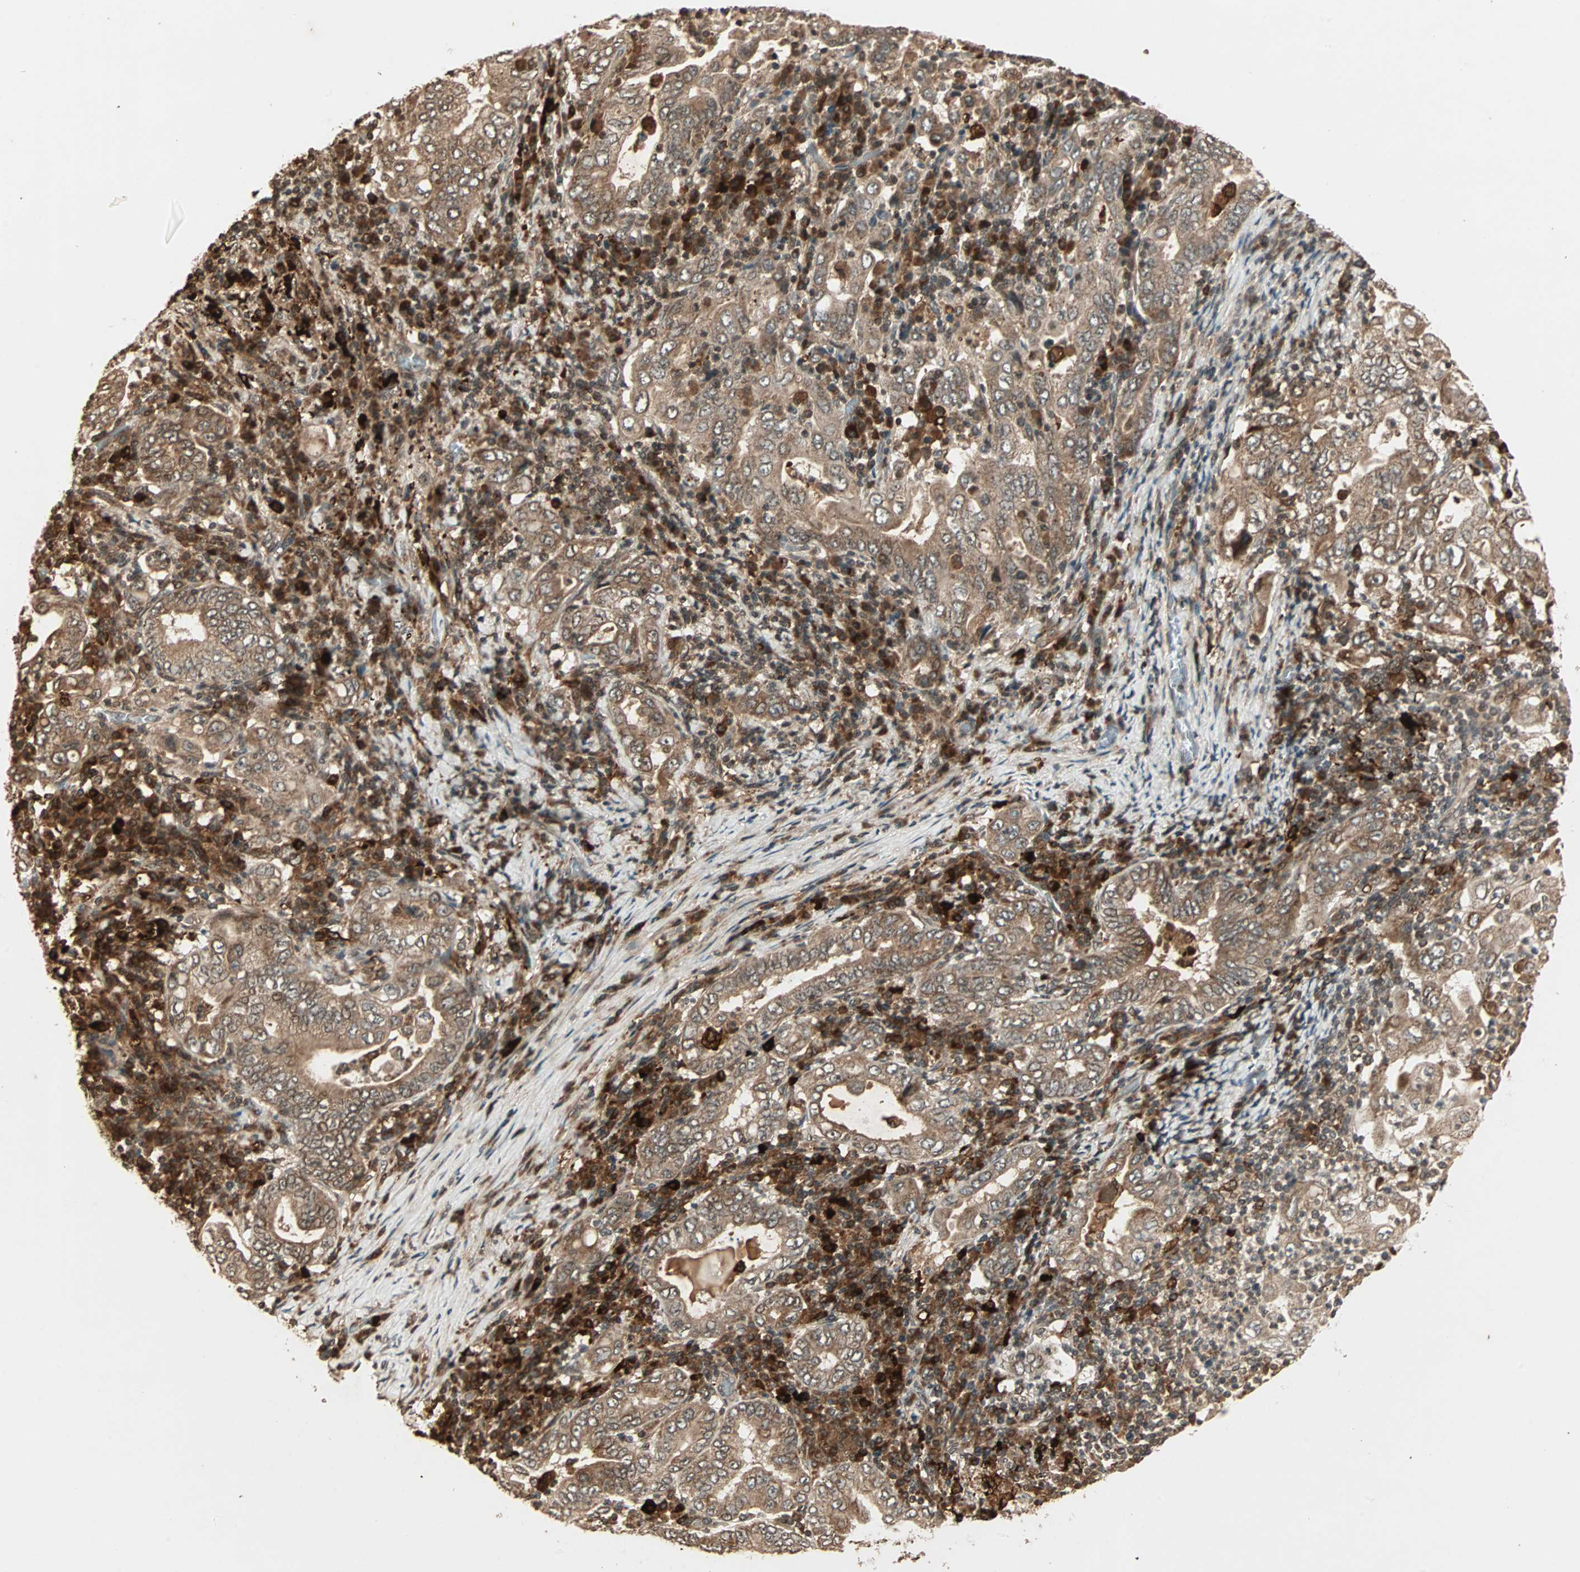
{"staining": {"intensity": "moderate", "quantity": ">75%", "location": "cytoplasmic/membranous"}, "tissue": "stomach cancer", "cell_type": "Tumor cells", "image_type": "cancer", "snomed": [{"axis": "morphology", "description": "Normal tissue, NOS"}, {"axis": "morphology", "description": "Adenocarcinoma, NOS"}, {"axis": "topography", "description": "Esophagus"}, {"axis": "topography", "description": "Stomach, upper"}, {"axis": "topography", "description": "Peripheral nerve tissue"}], "caption": "About >75% of tumor cells in adenocarcinoma (stomach) demonstrate moderate cytoplasmic/membranous protein staining as visualized by brown immunohistochemical staining.", "gene": "RFFL", "patient": {"sex": "male", "age": 62}}